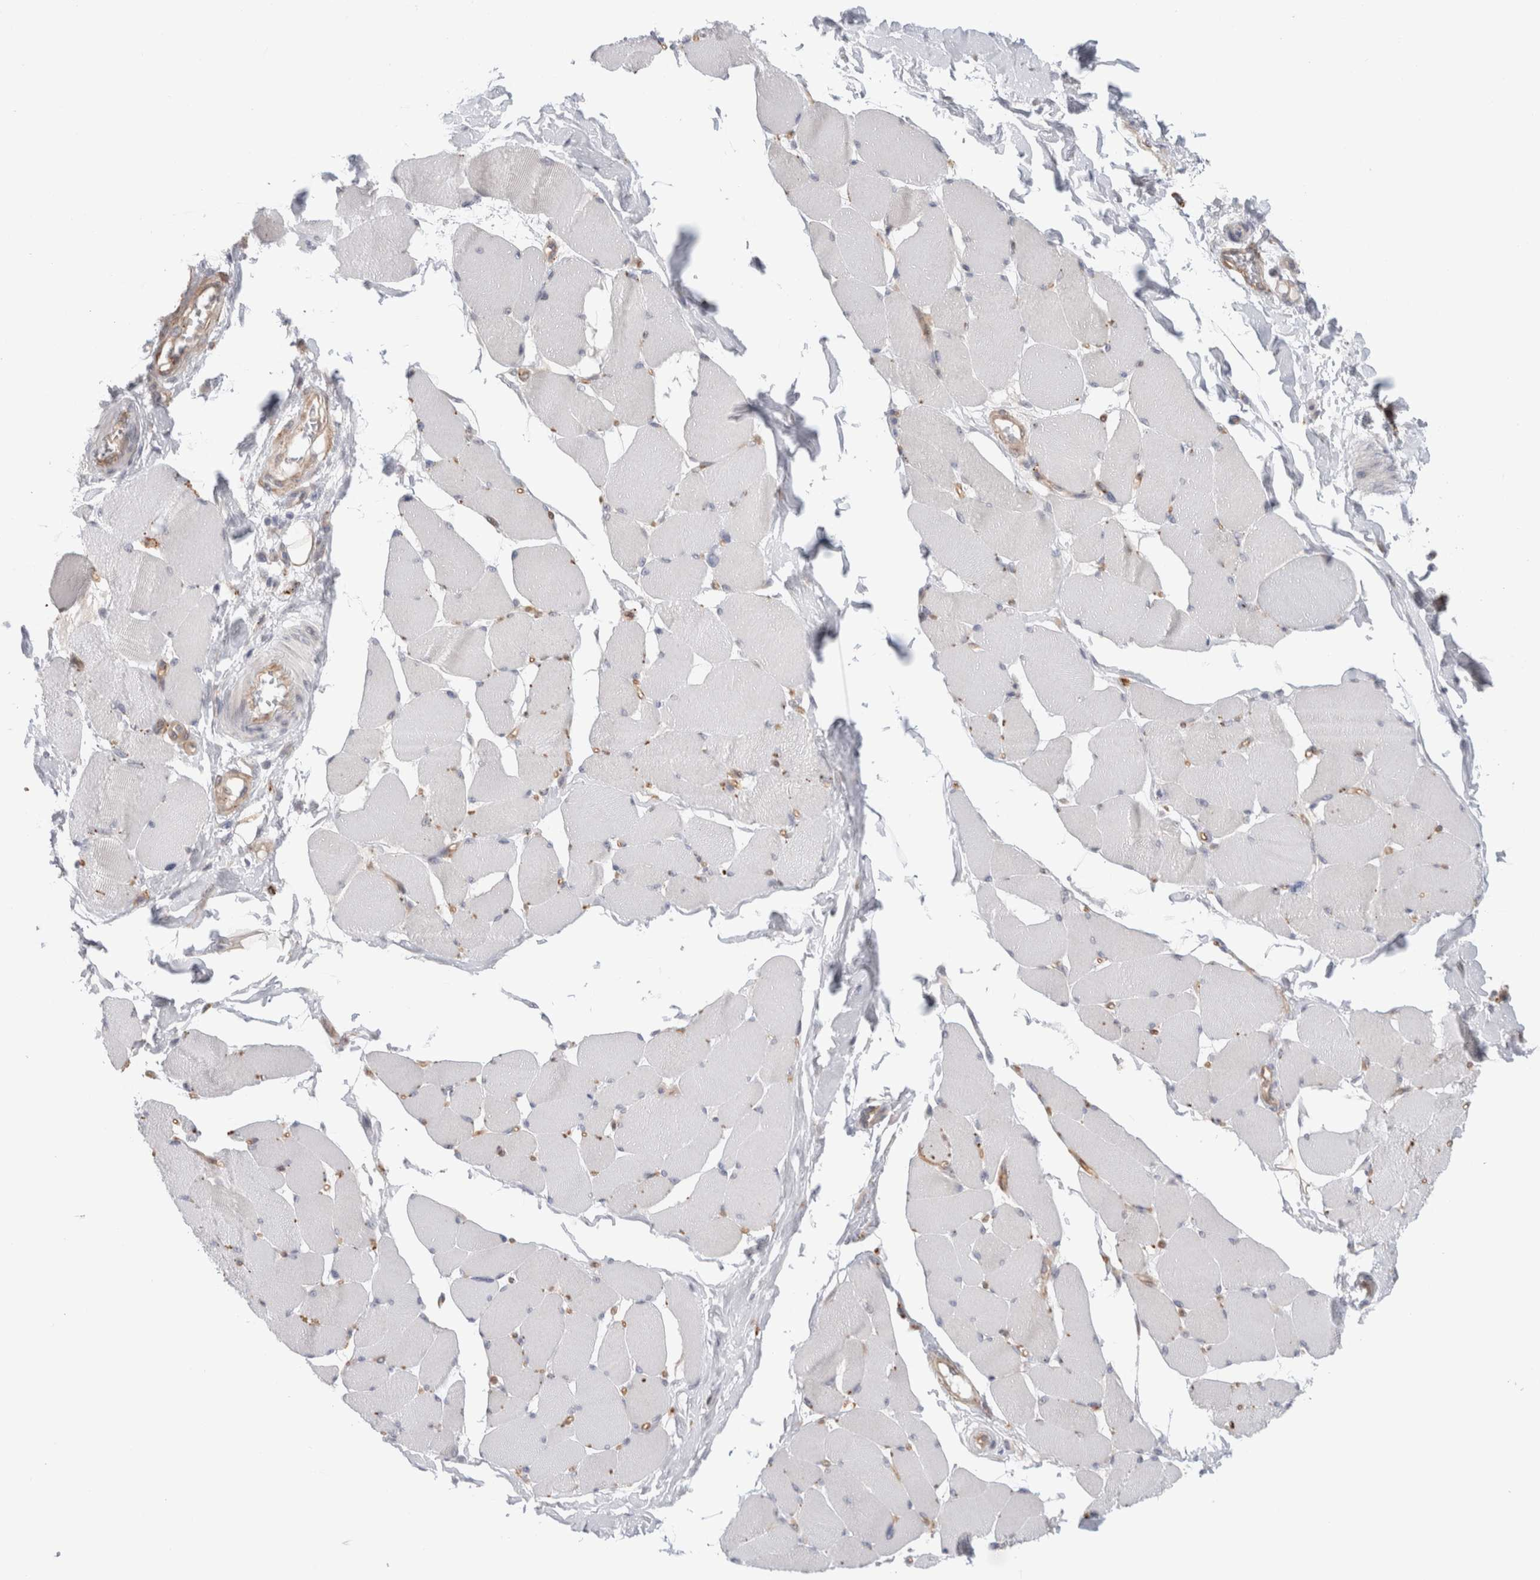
{"staining": {"intensity": "negative", "quantity": "none", "location": "none"}, "tissue": "skeletal muscle", "cell_type": "Myocytes", "image_type": "normal", "snomed": [{"axis": "morphology", "description": "Normal tissue, NOS"}, {"axis": "topography", "description": "Skin"}, {"axis": "topography", "description": "Skeletal muscle"}], "caption": "The IHC image has no significant expression in myocytes of skeletal muscle. (Stains: DAB (3,3'-diaminobenzidine) immunohistochemistry with hematoxylin counter stain, Microscopy: brightfield microscopy at high magnification).", "gene": "ANKMY1", "patient": {"sex": "male", "age": 83}}